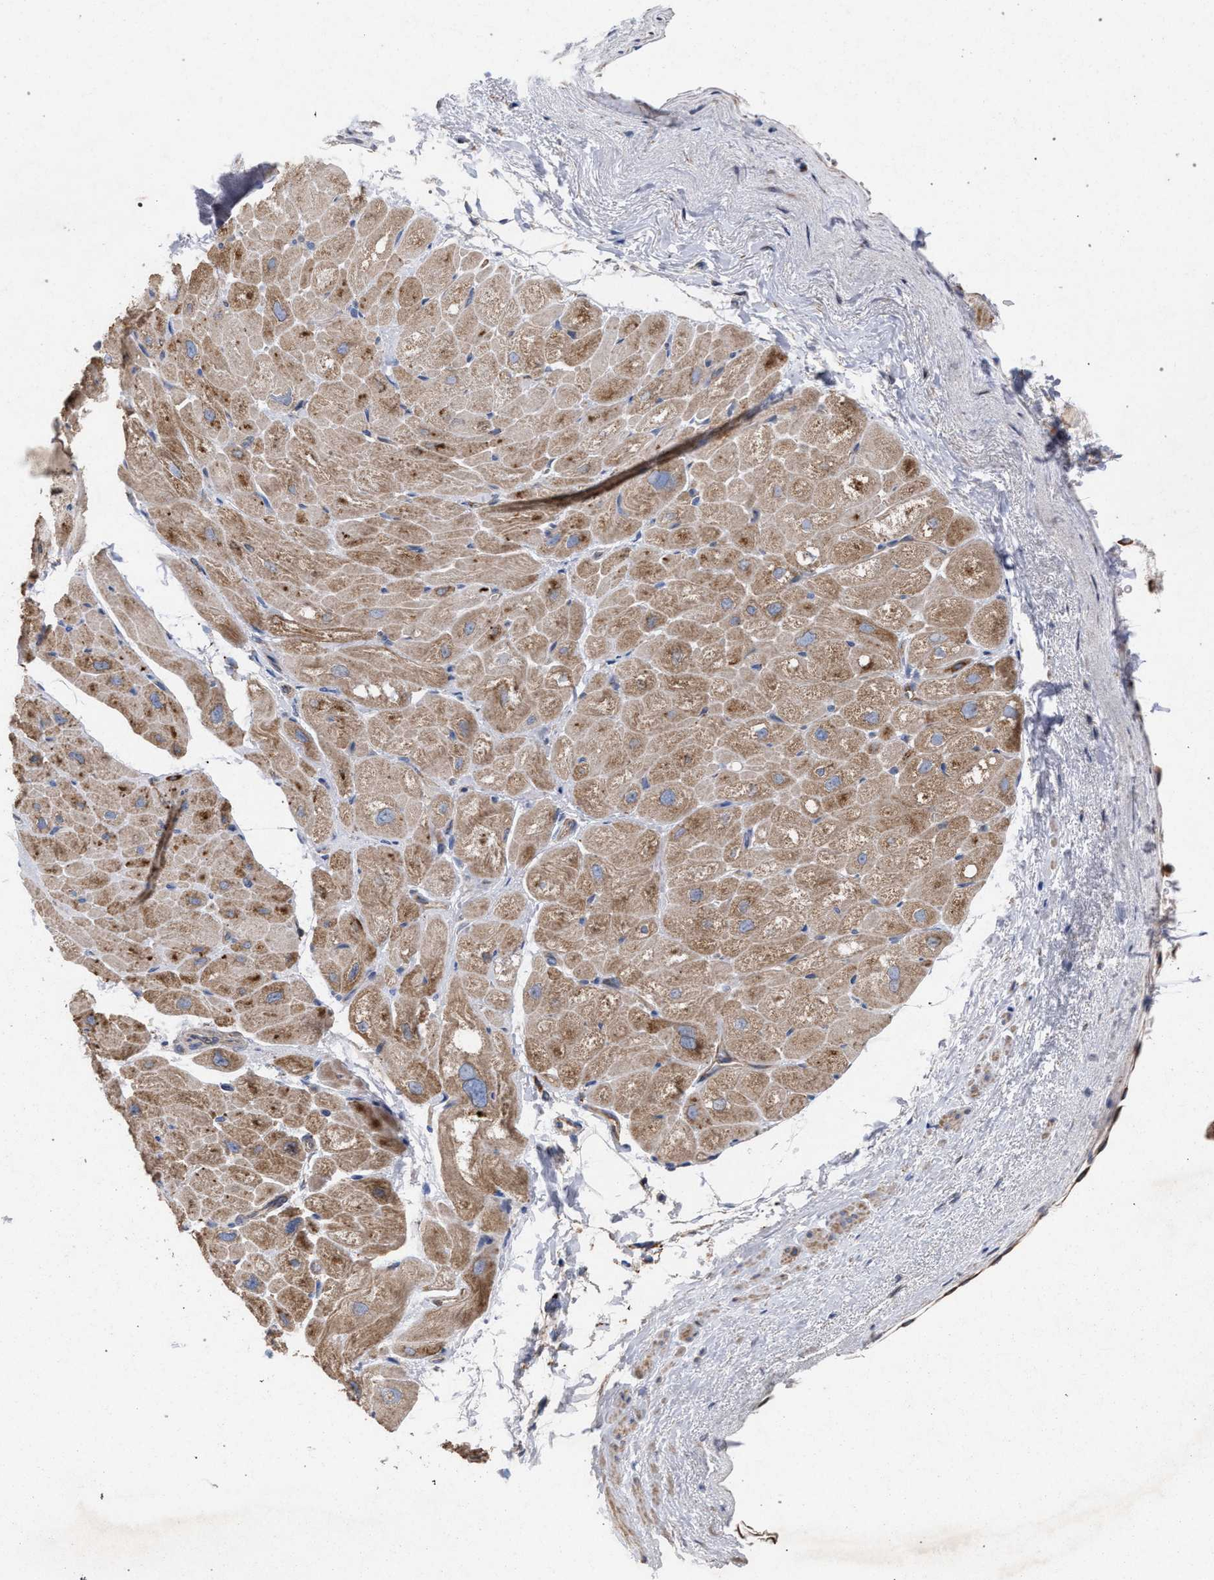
{"staining": {"intensity": "moderate", "quantity": "<25%", "location": "cytoplasmic/membranous"}, "tissue": "heart muscle", "cell_type": "Cardiomyocytes", "image_type": "normal", "snomed": [{"axis": "morphology", "description": "Normal tissue, NOS"}, {"axis": "topography", "description": "Heart"}], "caption": "DAB (3,3'-diaminobenzidine) immunohistochemical staining of benign heart muscle exhibits moderate cytoplasmic/membranous protein expression in approximately <25% of cardiomyocytes. (Brightfield microscopy of DAB IHC at high magnification).", "gene": "BCL2L12", "patient": {"sex": "male", "age": 49}}